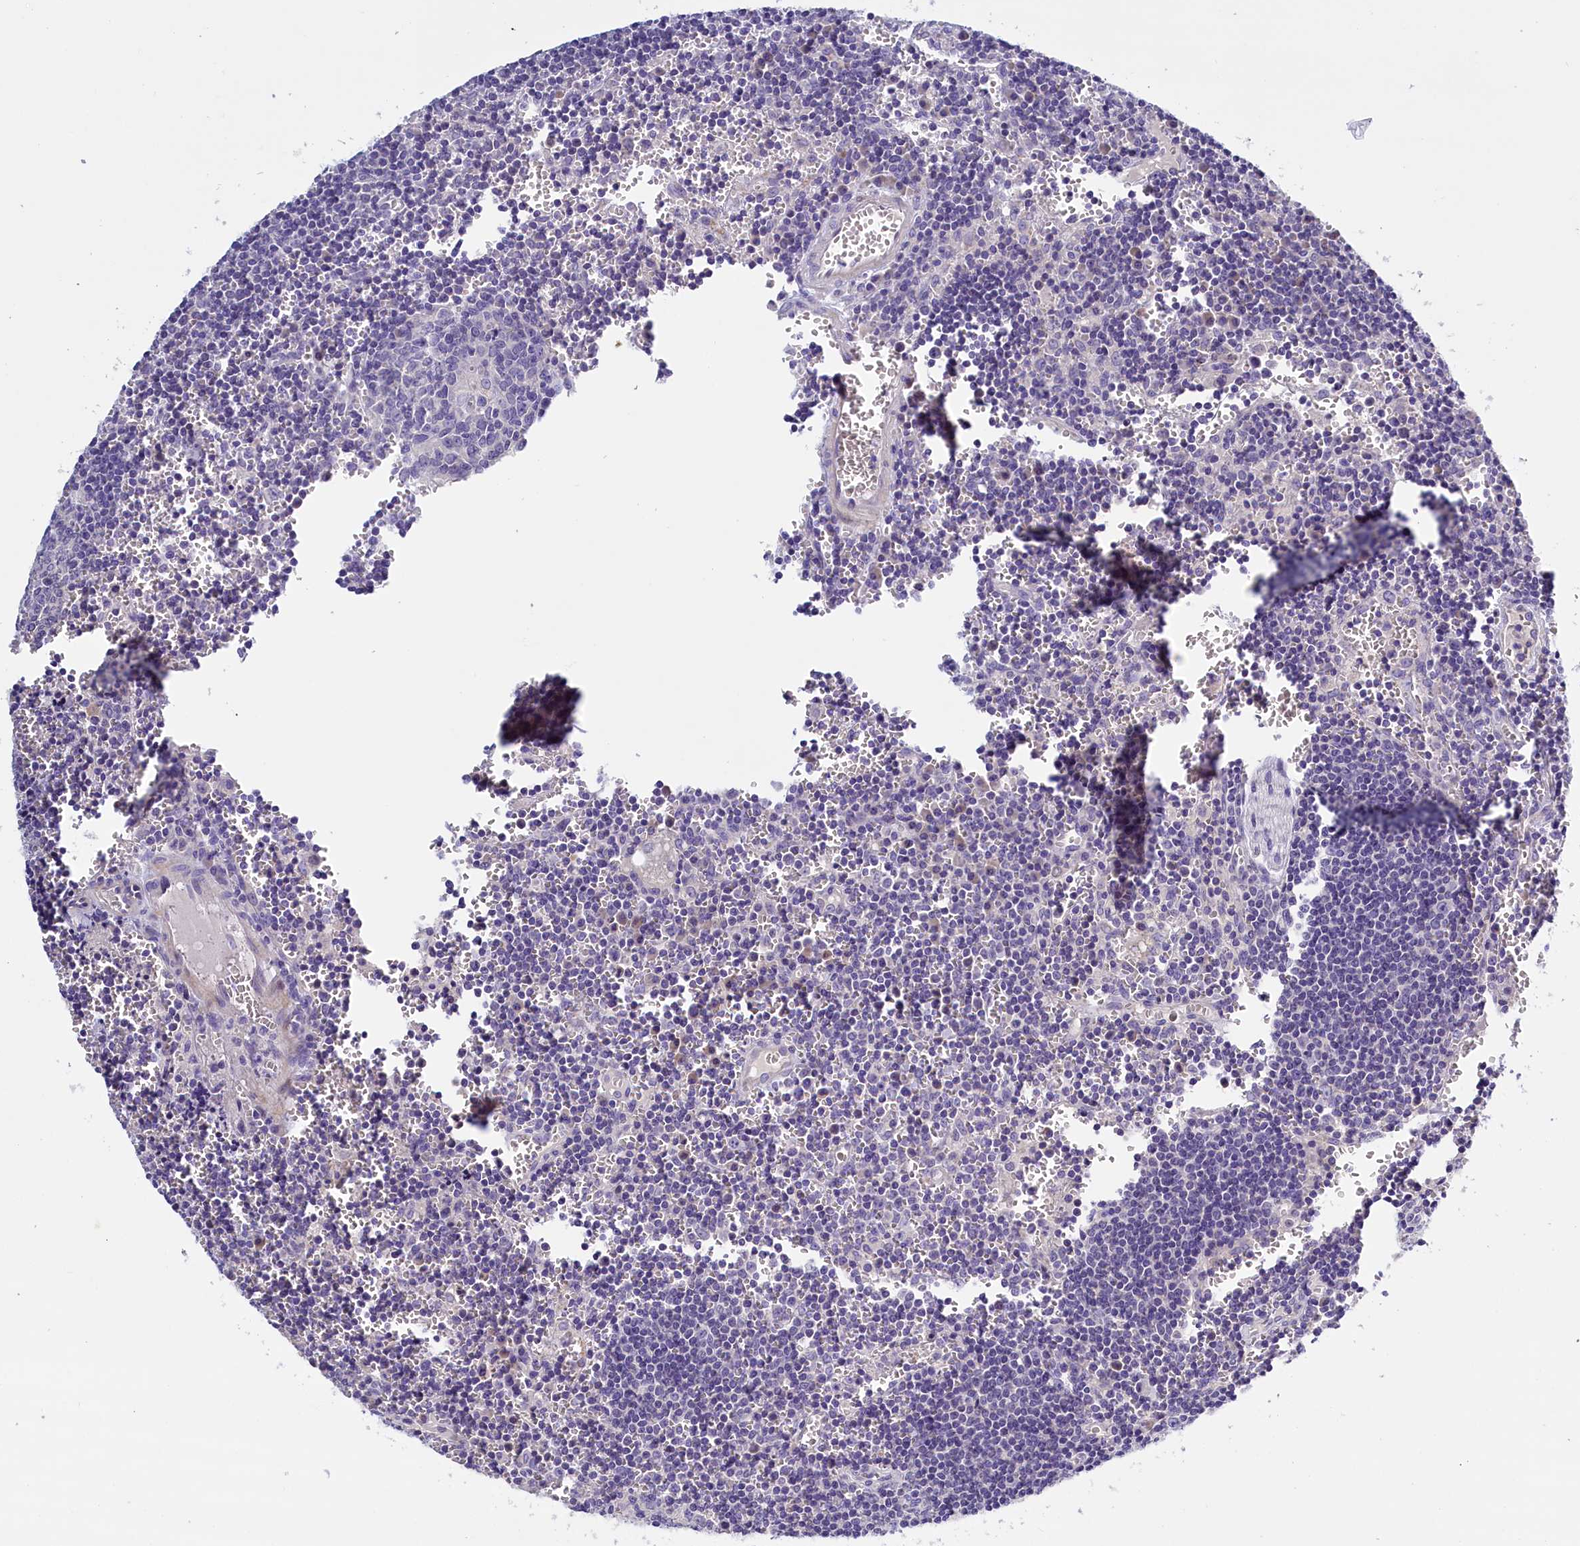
{"staining": {"intensity": "negative", "quantity": "none", "location": "none"}, "tissue": "lymph node", "cell_type": "Germinal center cells", "image_type": "normal", "snomed": [{"axis": "morphology", "description": "Normal tissue, NOS"}, {"axis": "topography", "description": "Lymph node"}], "caption": "Immunohistochemical staining of unremarkable lymph node reveals no significant expression in germinal center cells. (Stains: DAB immunohistochemistry with hematoxylin counter stain, Microscopy: brightfield microscopy at high magnification).", "gene": "RTTN", "patient": {"sex": "female", "age": 73}}